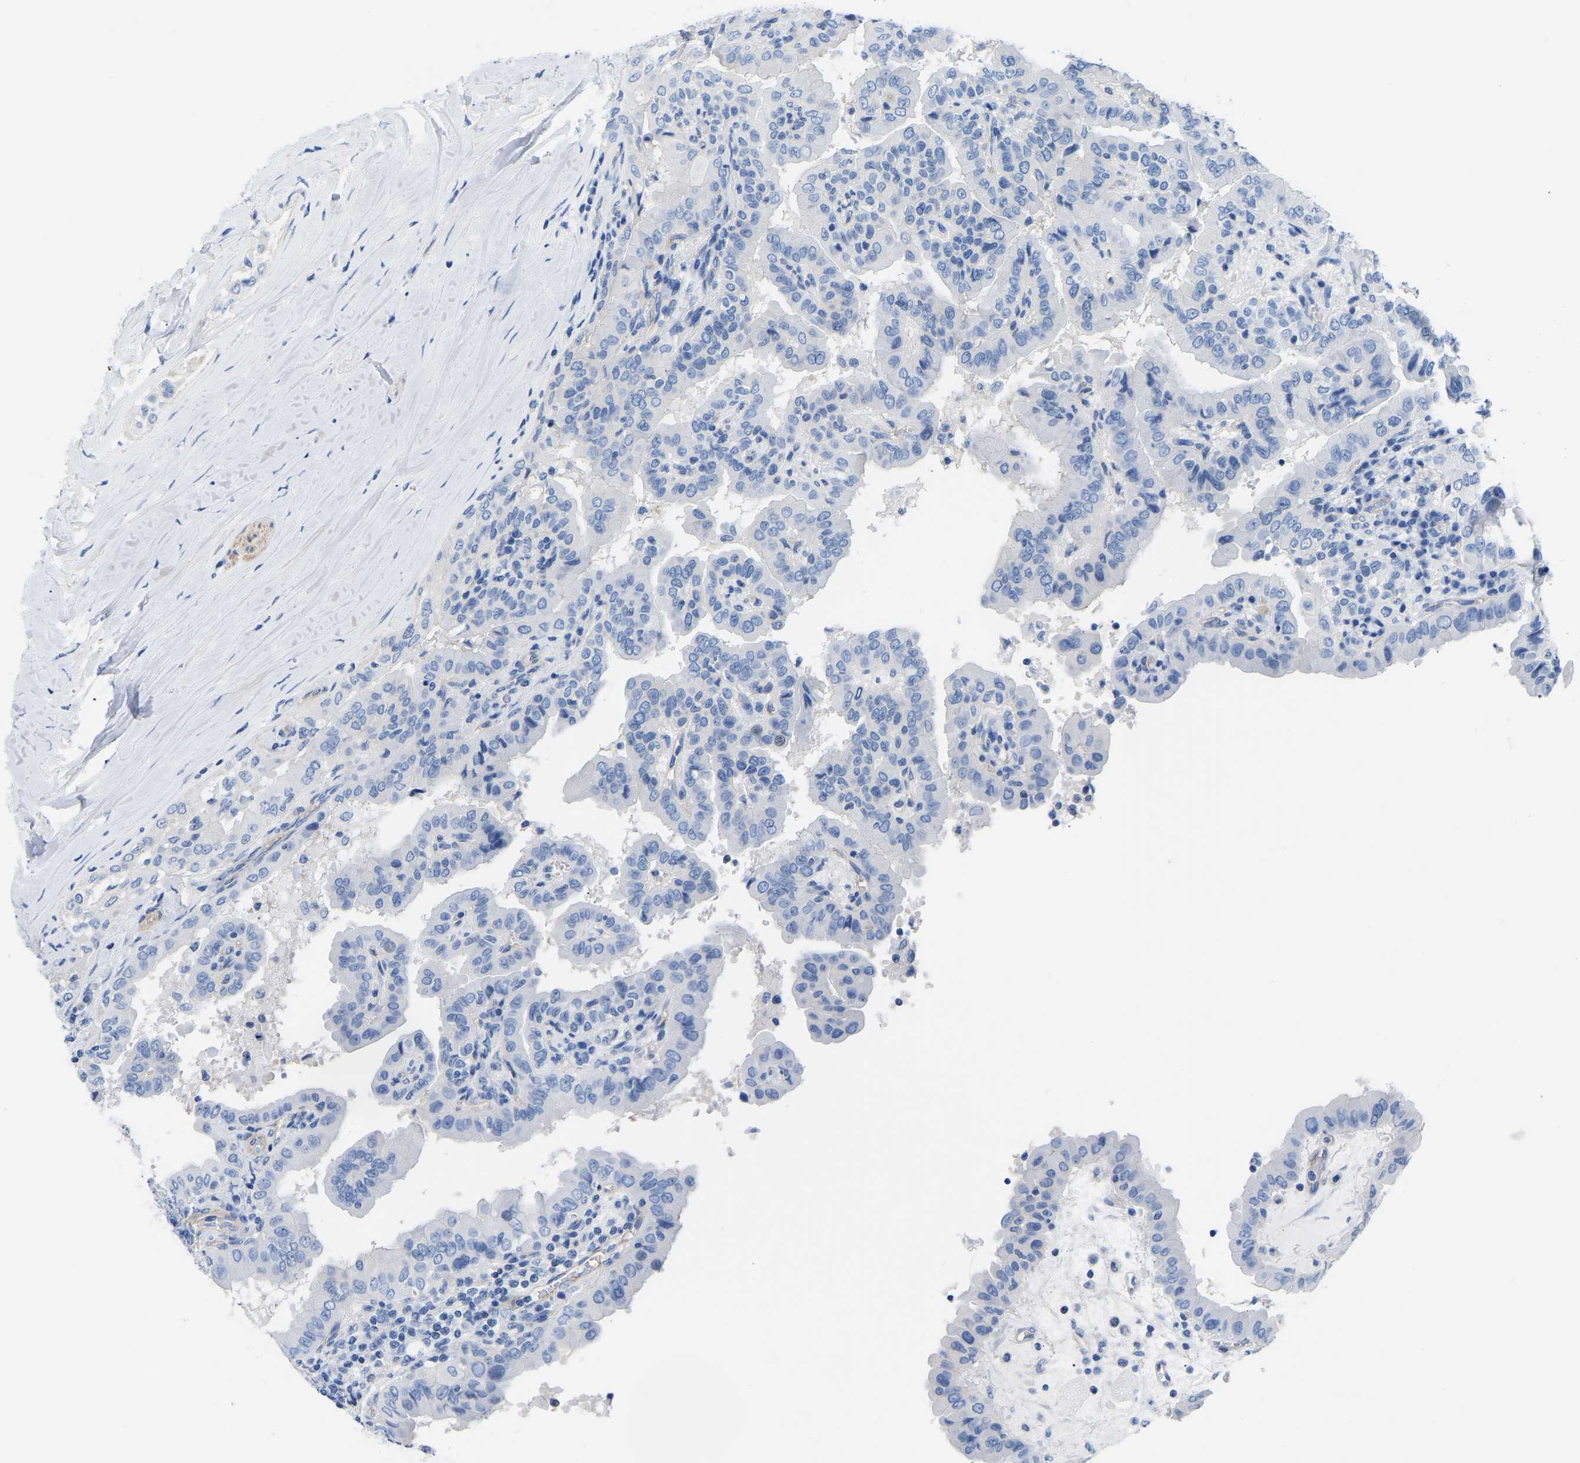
{"staining": {"intensity": "negative", "quantity": "none", "location": "none"}, "tissue": "thyroid cancer", "cell_type": "Tumor cells", "image_type": "cancer", "snomed": [{"axis": "morphology", "description": "Papillary adenocarcinoma, NOS"}, {"axis": "topography", "description": "Thyroid gland"}], "caption": "The image reveals no significant expression in tumor cells of thyroid papillary adenocarcinoma. (DAB immunohistochemistry (IHC), high magnification).", "gene": "UPK3A", "patient": {"sex": "male", "age": 33}}